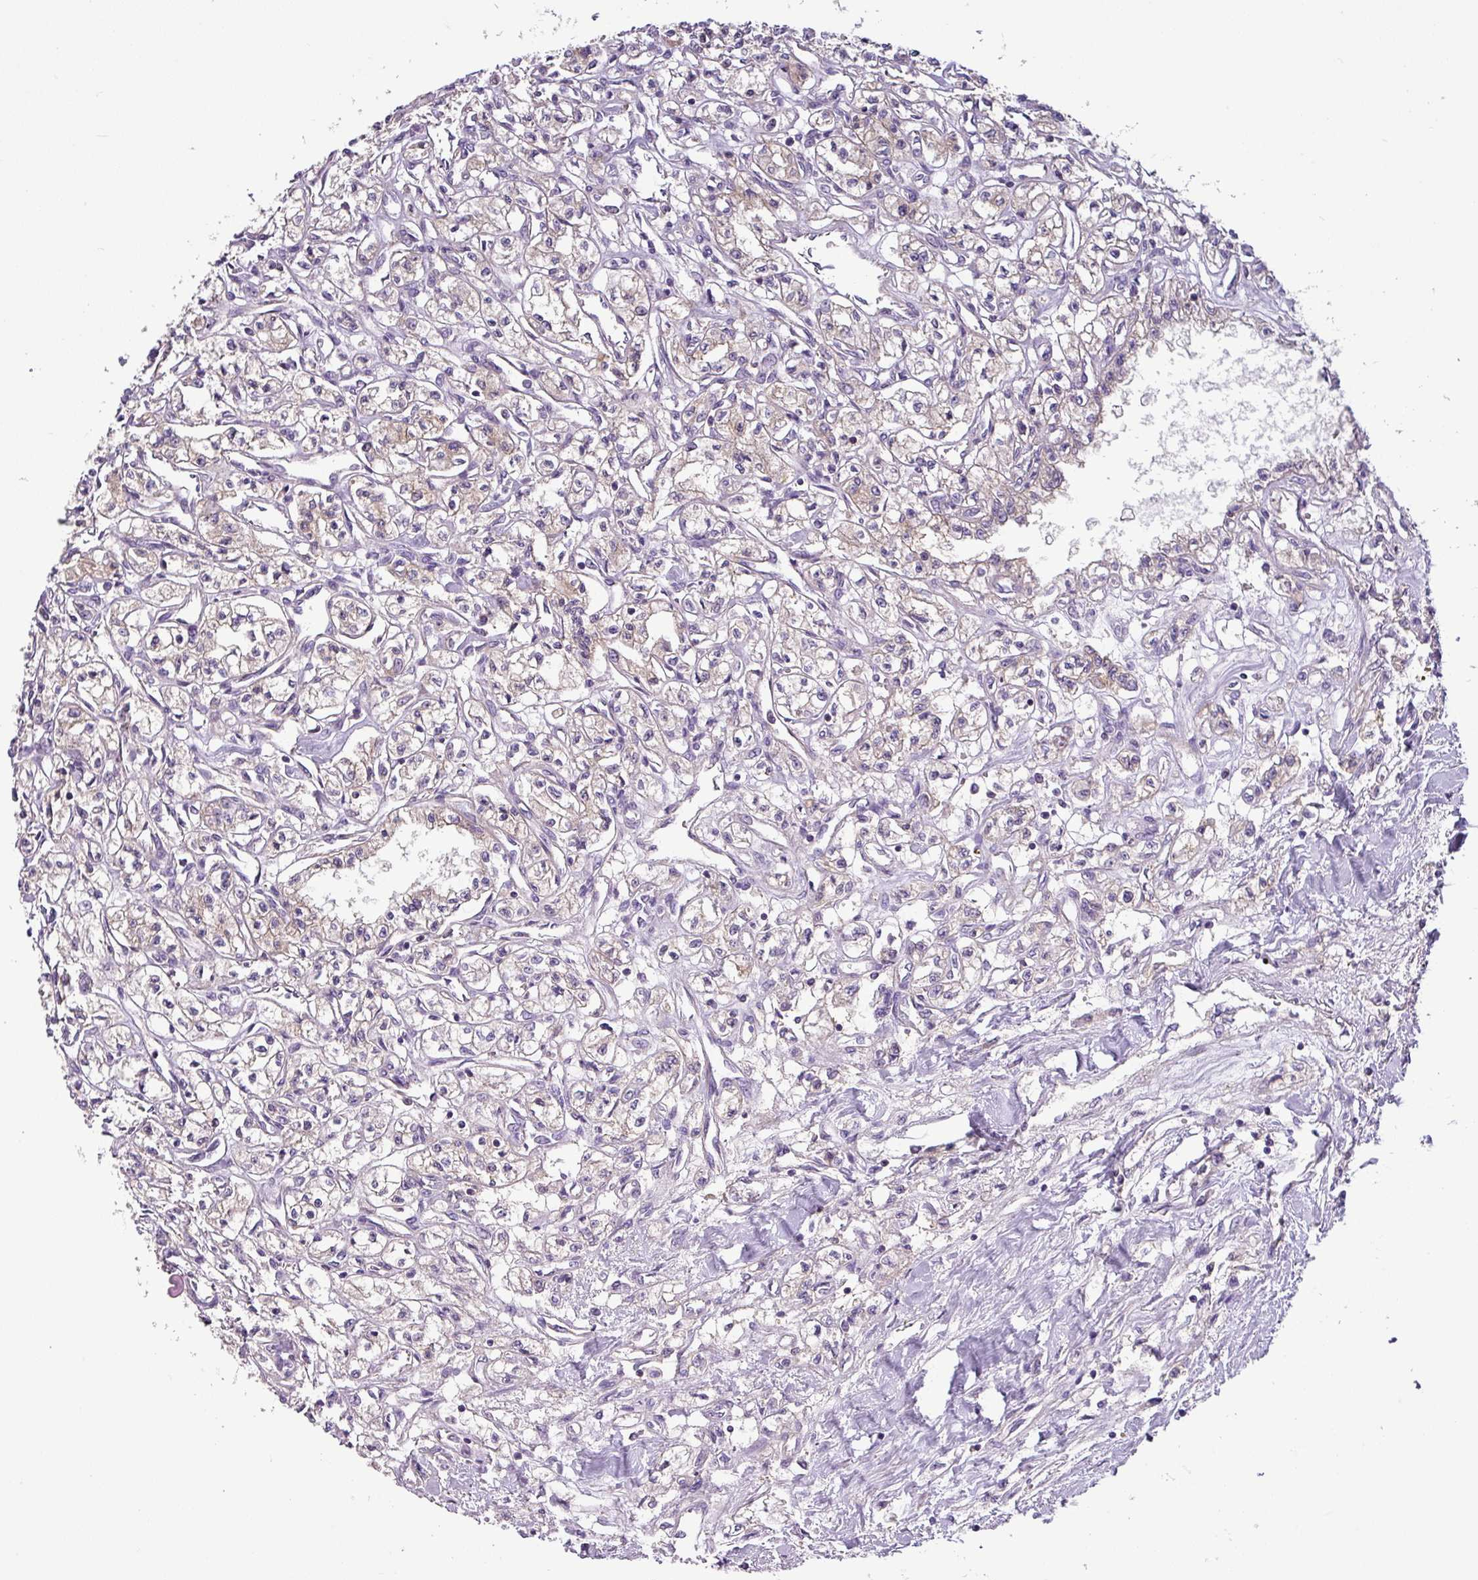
{"staining": {"intensity": "weak", "quantity": "<25%", "location": "cytoplasmic/membranous"}, "tissue": "renal cancer", "cell_type": "Tumor cells", "image_type": "cancer", "snomed": [{"axis": "morphology", "description": "Adenocarcinoma, NOS"}, {"axis": "topography", "description": "Kidney"}], "caption": "High power microscopy image of an immunohistochemistry photomicrograph of adenocarcinoma (renal), revealing no significant expression in tumor cells.", "gene": "SLC23A2", "patient": {"sex": "male", "age": 56}}